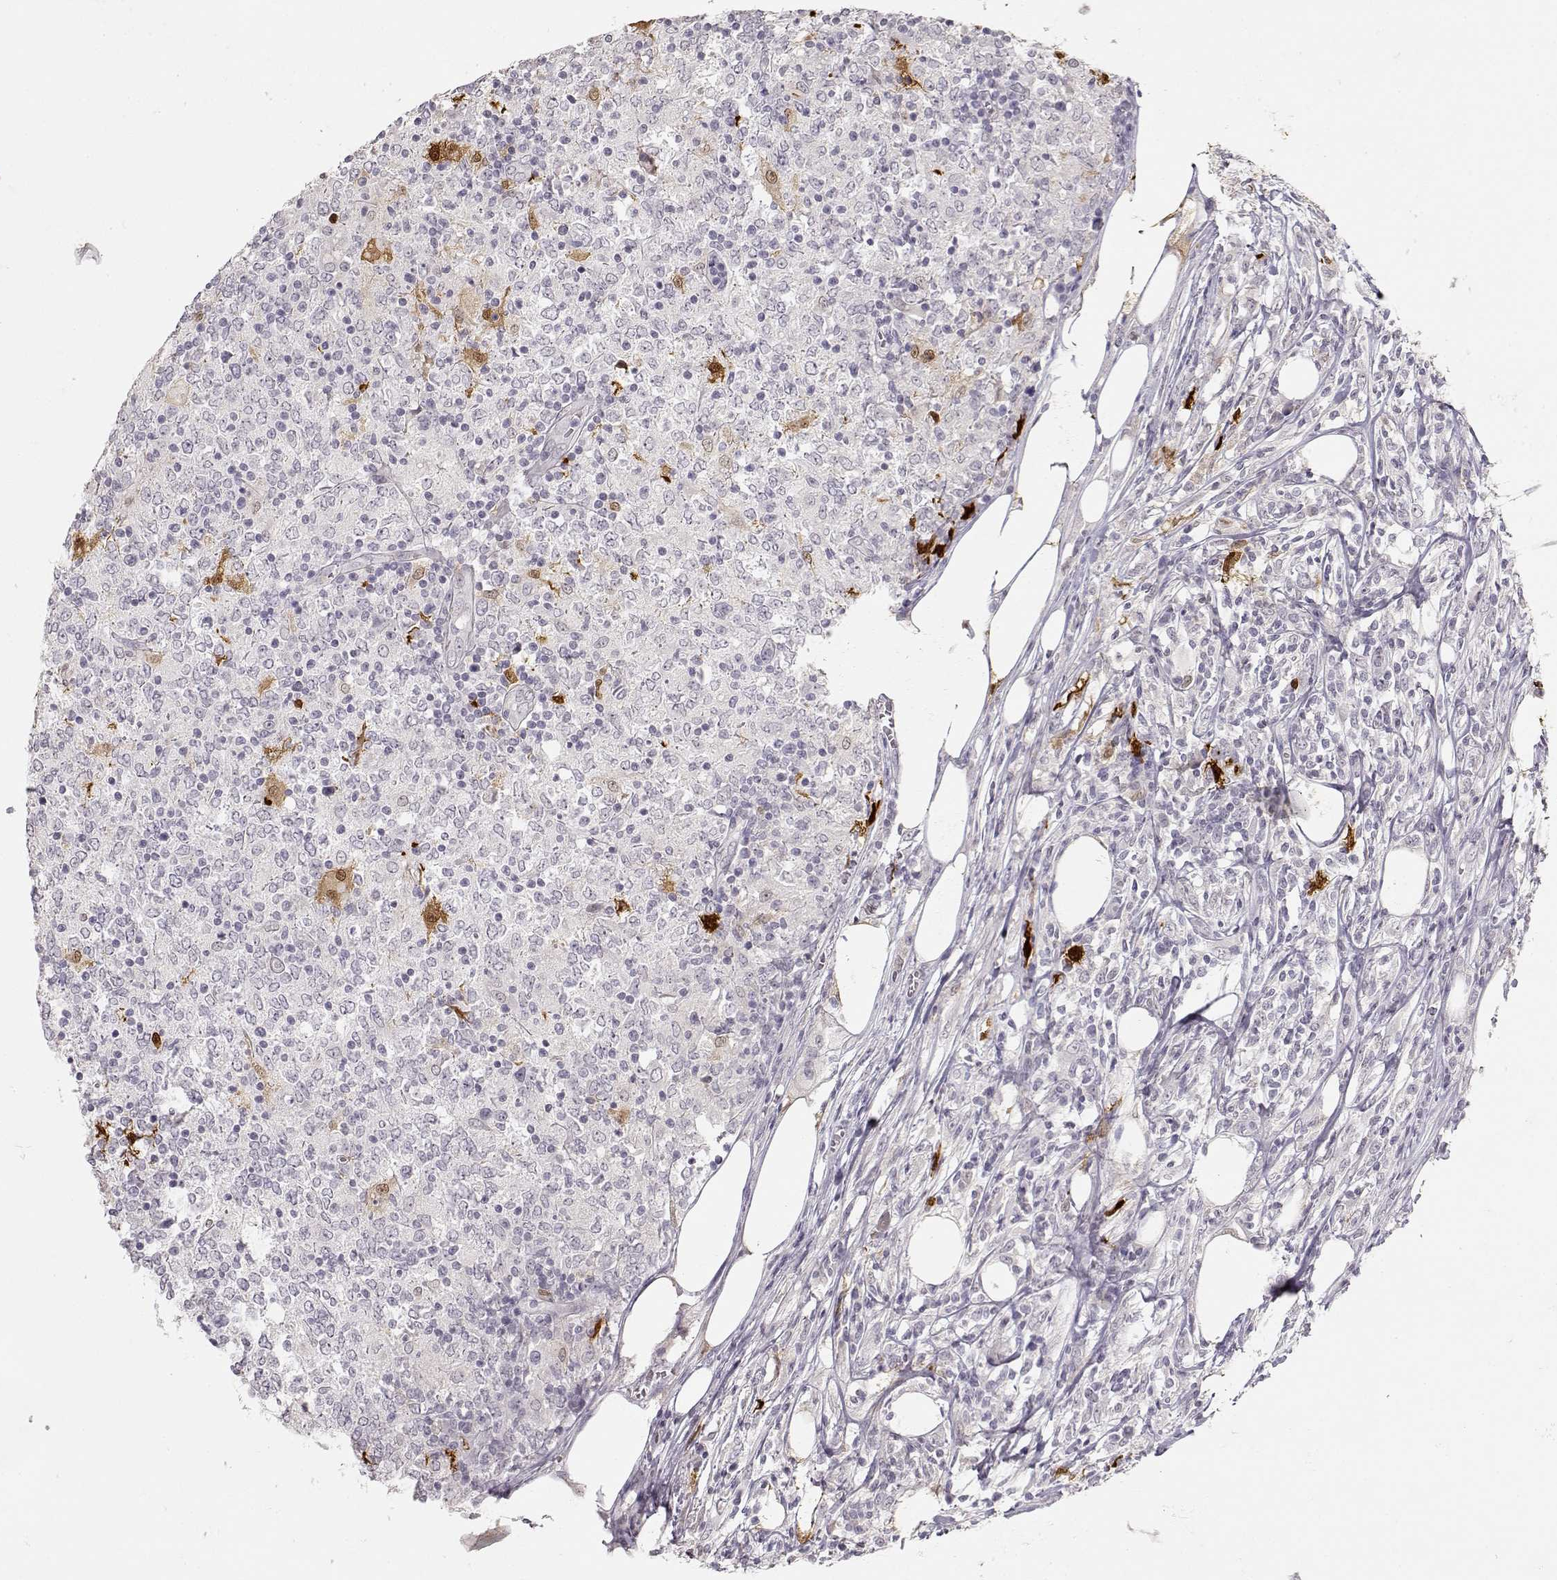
{"staining": {"intensity": "negative", "quantity": "none", "location": "none"}, "tissue": "lymphoma", "cell_type": "Tumor cells", "image_type": "cancer", "snomed": [{"axis": "morphology", "description": "Malignant lymphoma, non-Hodgkin's type, High grade"}, {"axis": "topography", "description": "Lymph node"}], "caption": "DAB immunohistochemical staining of human high-grade malignant lymphoma, non-Hodgkin's type displays no significant expression in tumor cells.", "gene": "S100B", "patient": {"sex": "female", "age": 84}}